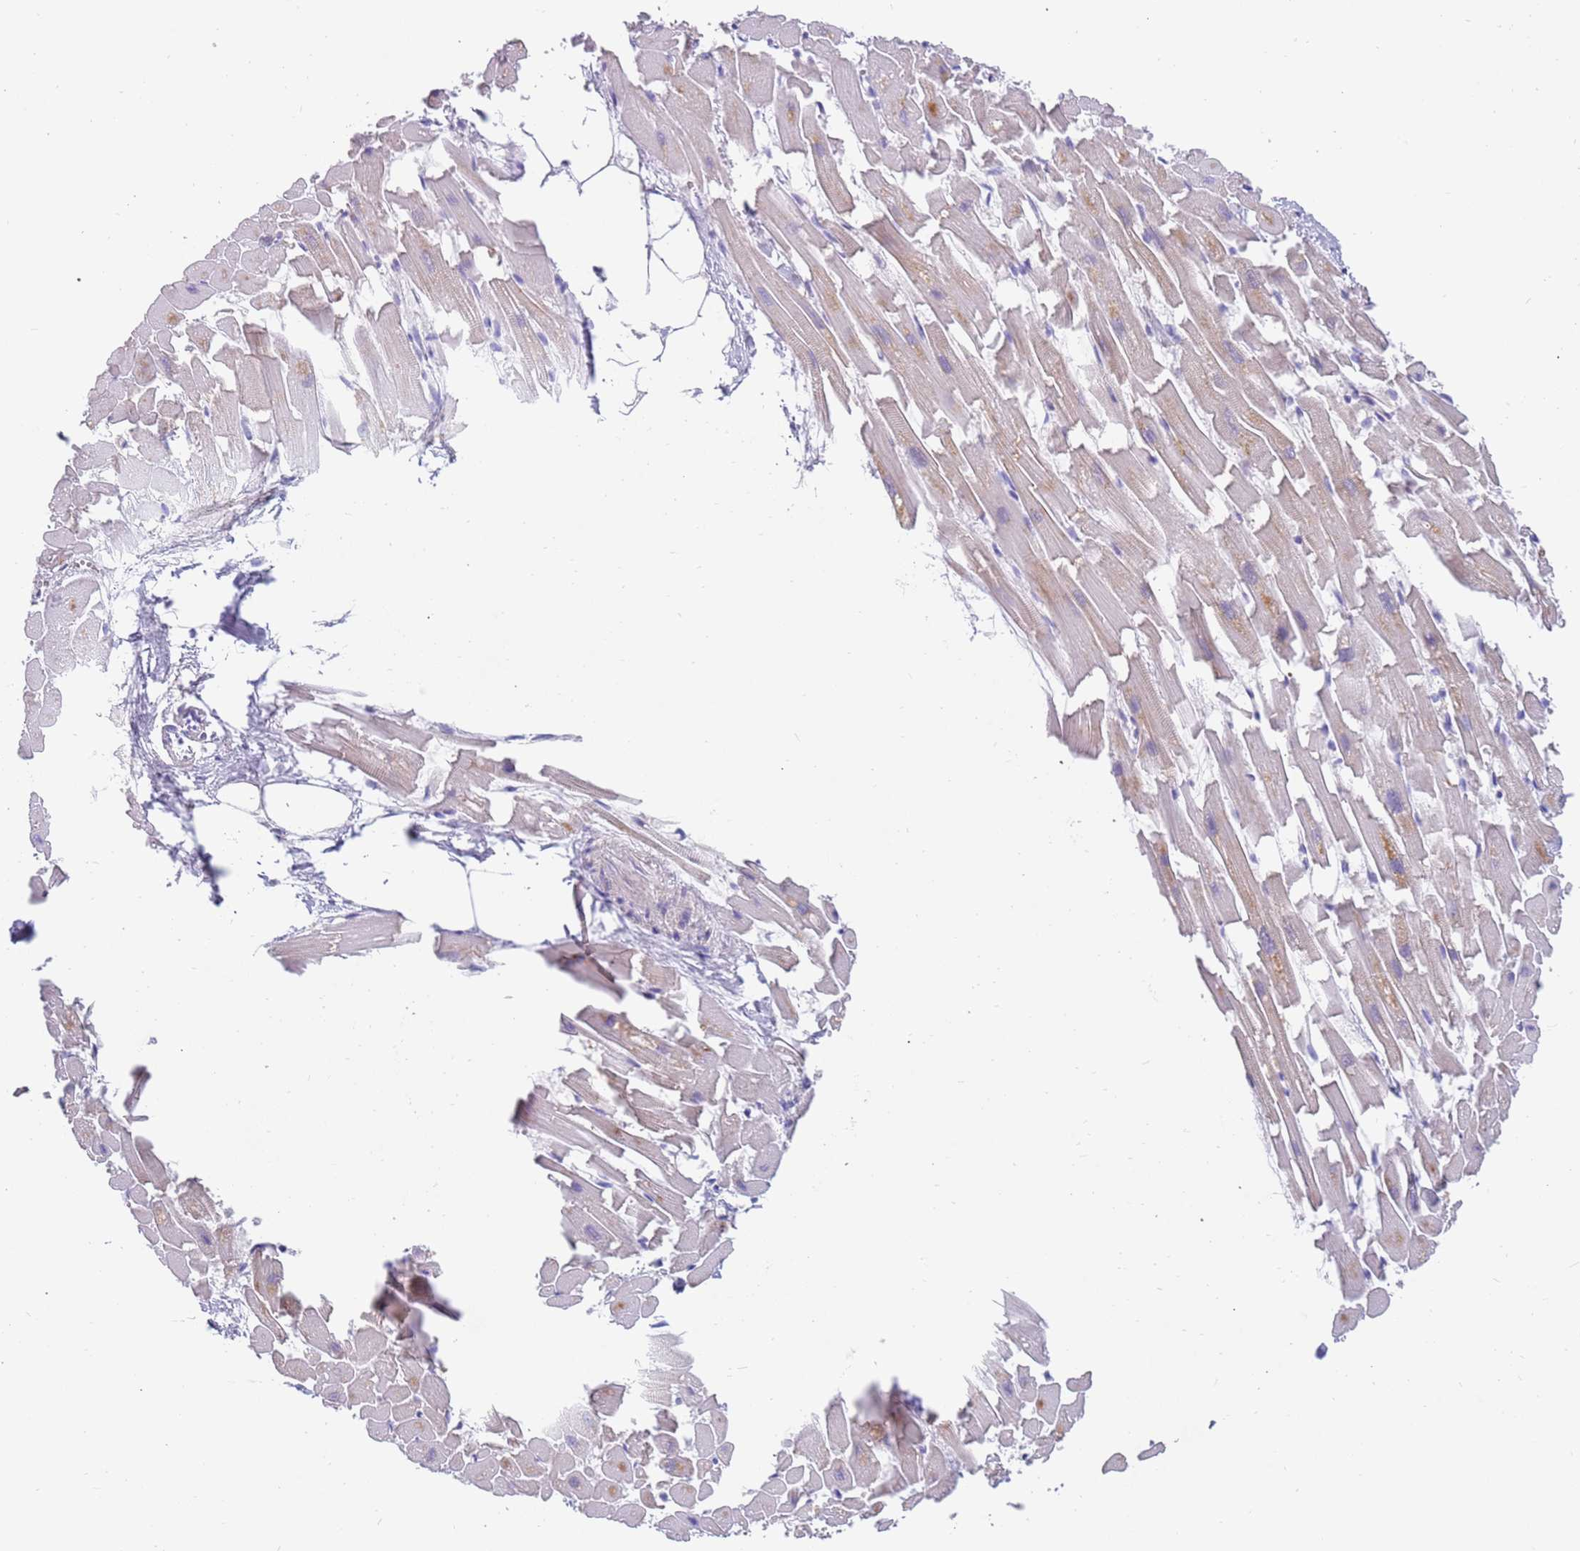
{"staining": {"intensity": "moderate", "quantity": "25%-75%", "location": "cytoplasmic/membranous"}, "tissue": "heart muscle", "cell_type": "Cardiomyocytes", "image_type": "normal", "snomed": [{"axis": "morphology", "description": "Normal tissue, NOS"}, {"axis": "topography", "description": "Heart"}], "caption": "Heart muscle stained with DAB (3,3'-diaminobenzidine) IHC demonstrates medium levels of moderate cytoplasmic/membranous positivity in about 25%-75% of cardiomyocytes. (DAB IHC, brown staining for protein, blue staining for nuclei).", "gene": "ZNF746", "patient": {"sex": "female", "age": 64}}